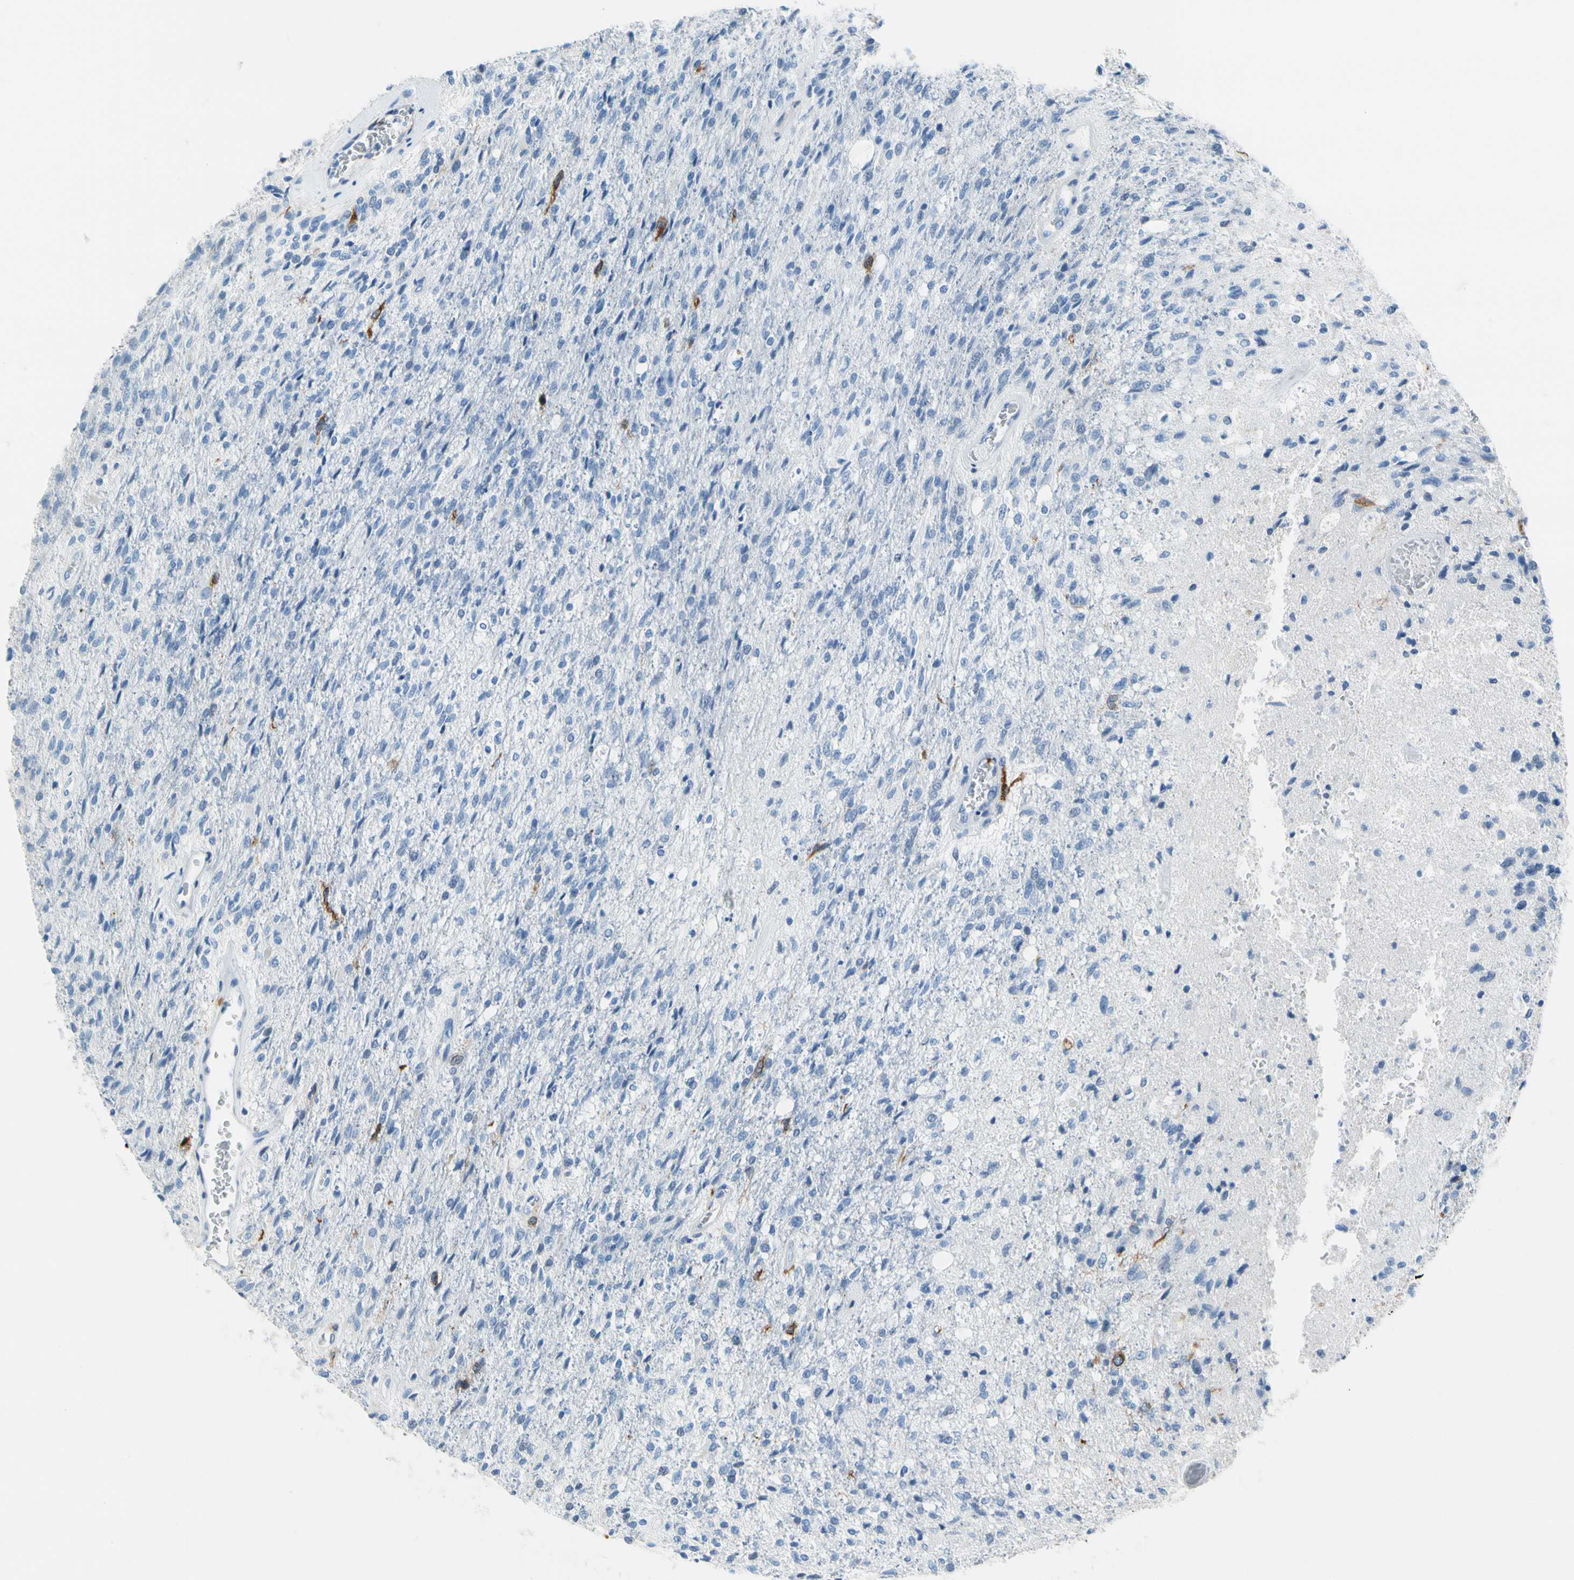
{"staining": {"intensity": "negative", "quantity": "none", "location": "none"}, "tissue": "glioma", "cell_type": "Tumor cells", "image_type": "cancer", "snomed": [{"axis": "morphology", "description": "Normal tissue, NOS"}, {"axis": "morphology", "description": "Glioma, malignant, High grade"}, {"axis": "topography", "description": "Cerebral cortex"}], "caption": "Immunohistochemical staining of human glioma displays no significant positivity in tumor cells. (Brightfield microscopy of DAB immunohistochemistry (IHC) at high magnification).", "gene": "TACC3", "patient": {"sex": "male", "age": 77}}